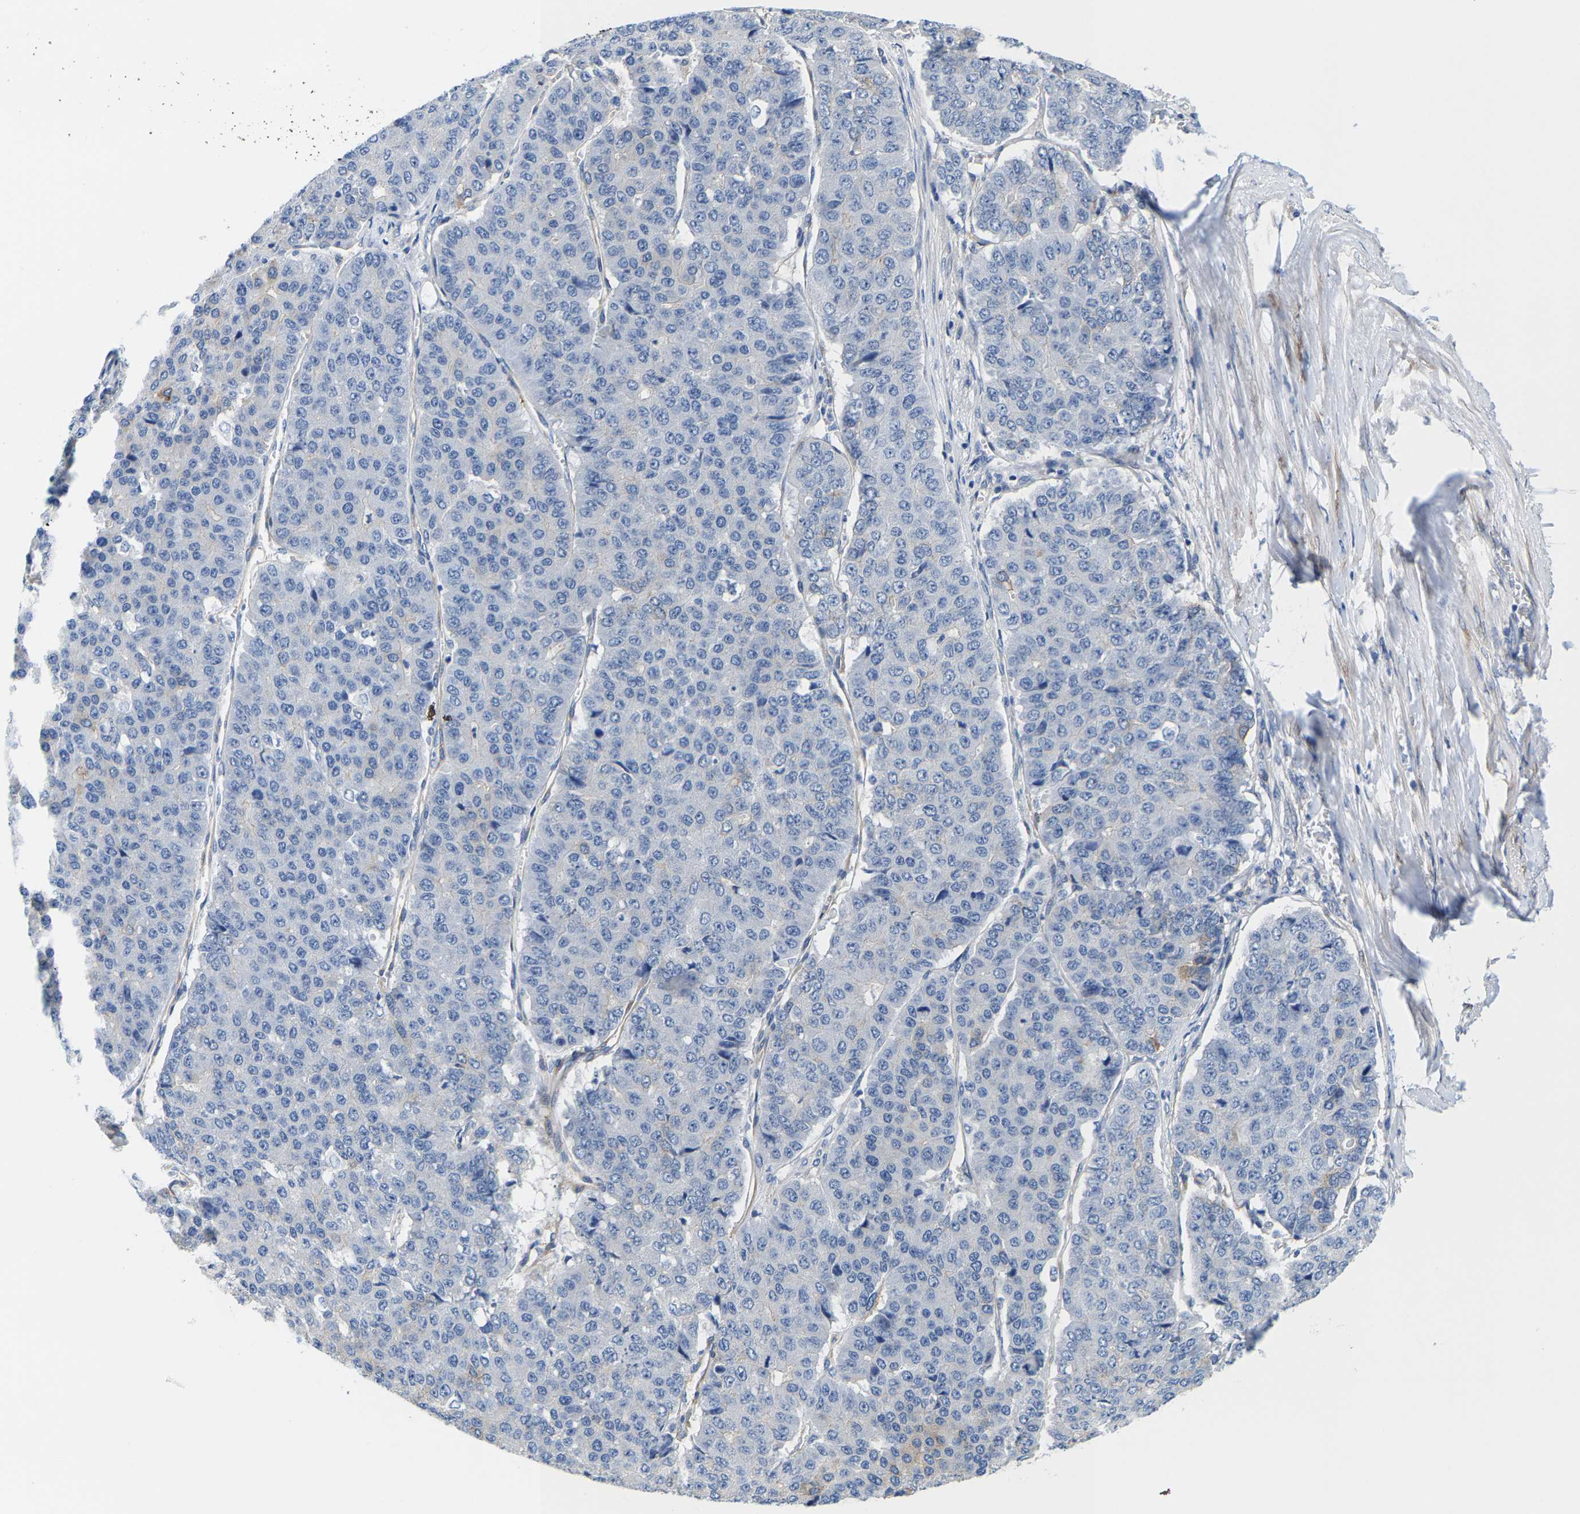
{"staining": {"intensity": "negative", "quantity": "none", "location": "none"}, "tissue": "pancreatic cancer", "cell_type": "Tumor cells", "image_type": "cancer", "snomed": [{"axis": "morphology", "description": "Adenocarcinoma, NOS"}, {"axis": "topography", "description": "Pancreas"}], "caption": "This is an immunohistochemistry (IHC) image of human pancreatic cancer. There is no expression in tumor cells.", "gene": "DSCAM", "patient": {"sex": "male", "age": 50}}